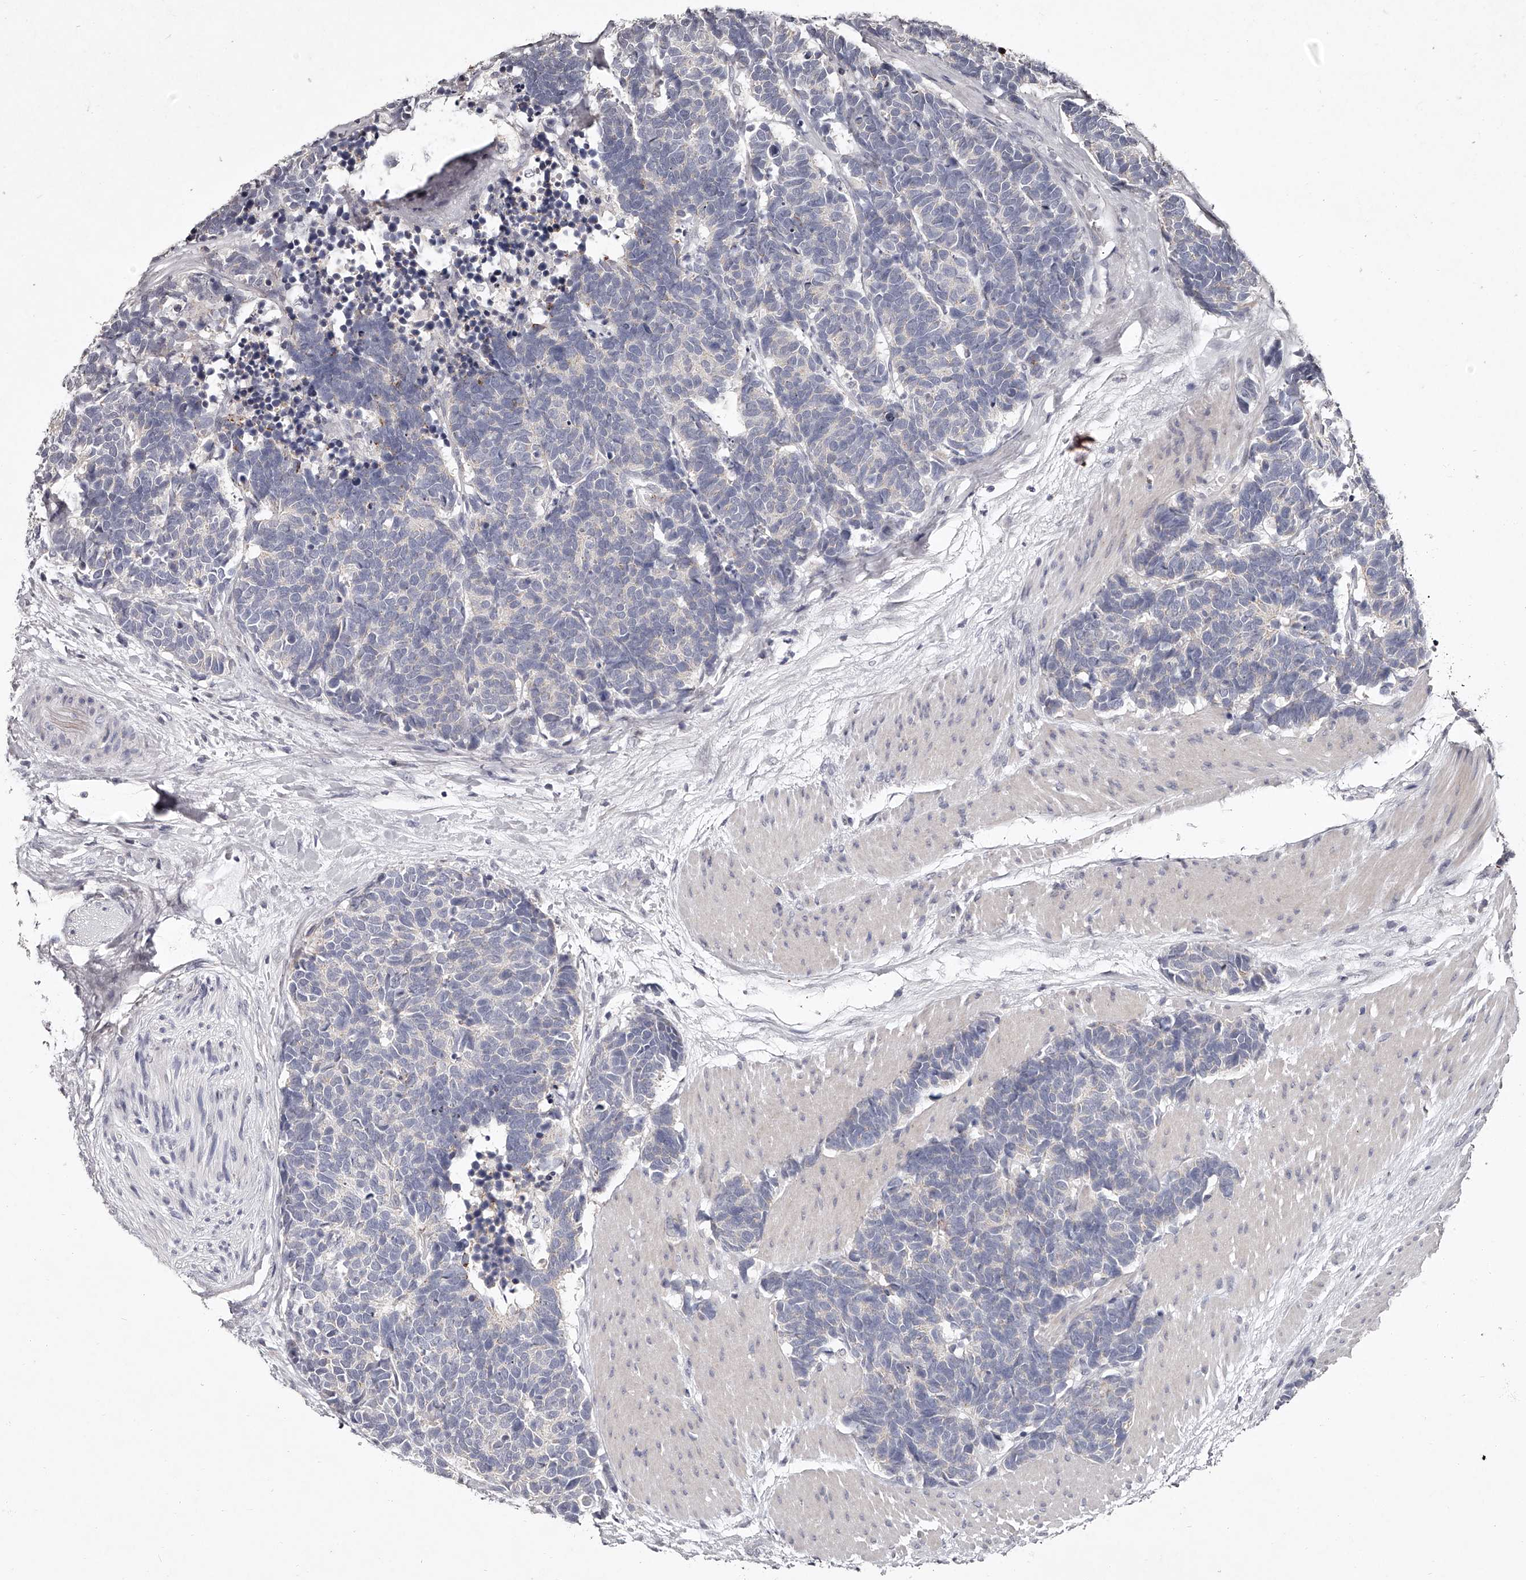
{"staining": {"intensity": "negative", "quantity": "none", "location": "none"}, "tissue": "carcinoid", "cell_type": "Tumor cells", "image_type": "cancer", "snomed": [{"axis": "morphology", "description": "Carcinoma, NOS"}, {"axis": "morphology", "description": "Carcinoid, malignant, NOS"}, {"axis": "topography", "description": "Urinary bladder"}], "caption": "Immunohistochemical staining of human carcinoma displays no significant expression in tumor cells. The staining was performed using DAB (3,3'-diaminobenzidine) to visualize the protein expression in brown, while the nuclei were stained in blue with hematoxylin (Magnification: 20x).", "gene": "NT5DC1", "patient": {"sex": "male", "age": 57}}